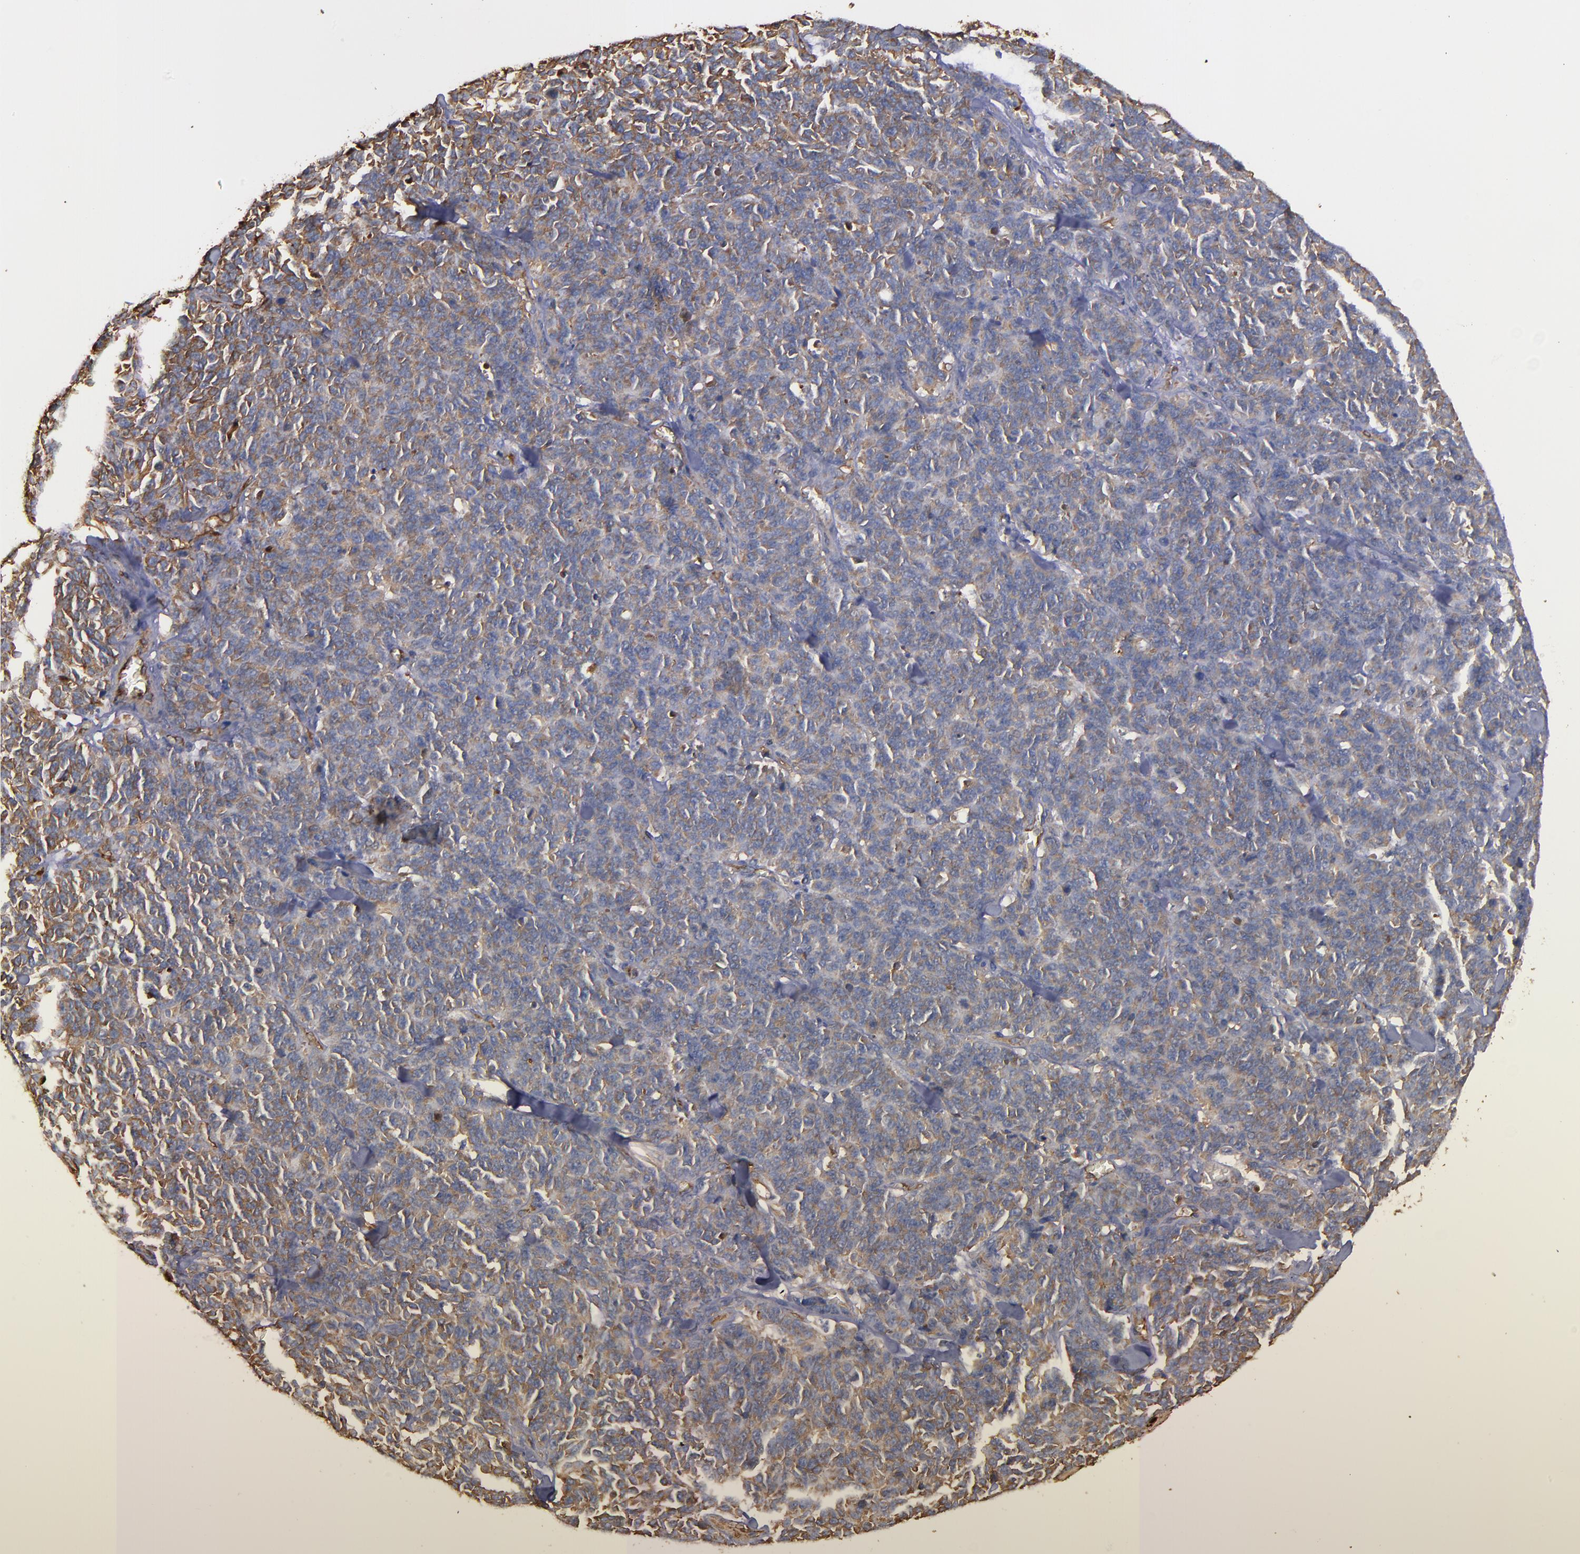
{"staining": {"intensity": "weak", "quantity": ">75%", "location": "cytoplasmic/membranous"}, "tissue": "lung cancer", "cell_type": "Tumor cells", "image_type": "cancer", "snomed": [{"axis": "morphology", "description": "Neoplasm, malignant, NOS"}, {"axis": "topography", "description": "Lung"}], "caption": "Human lung malignant neoplasm stained with a protein marker demonstrates weak staining in tumor cells.", "gene": "ACTN4", "patient": {"sex": "female", "age": 58}}